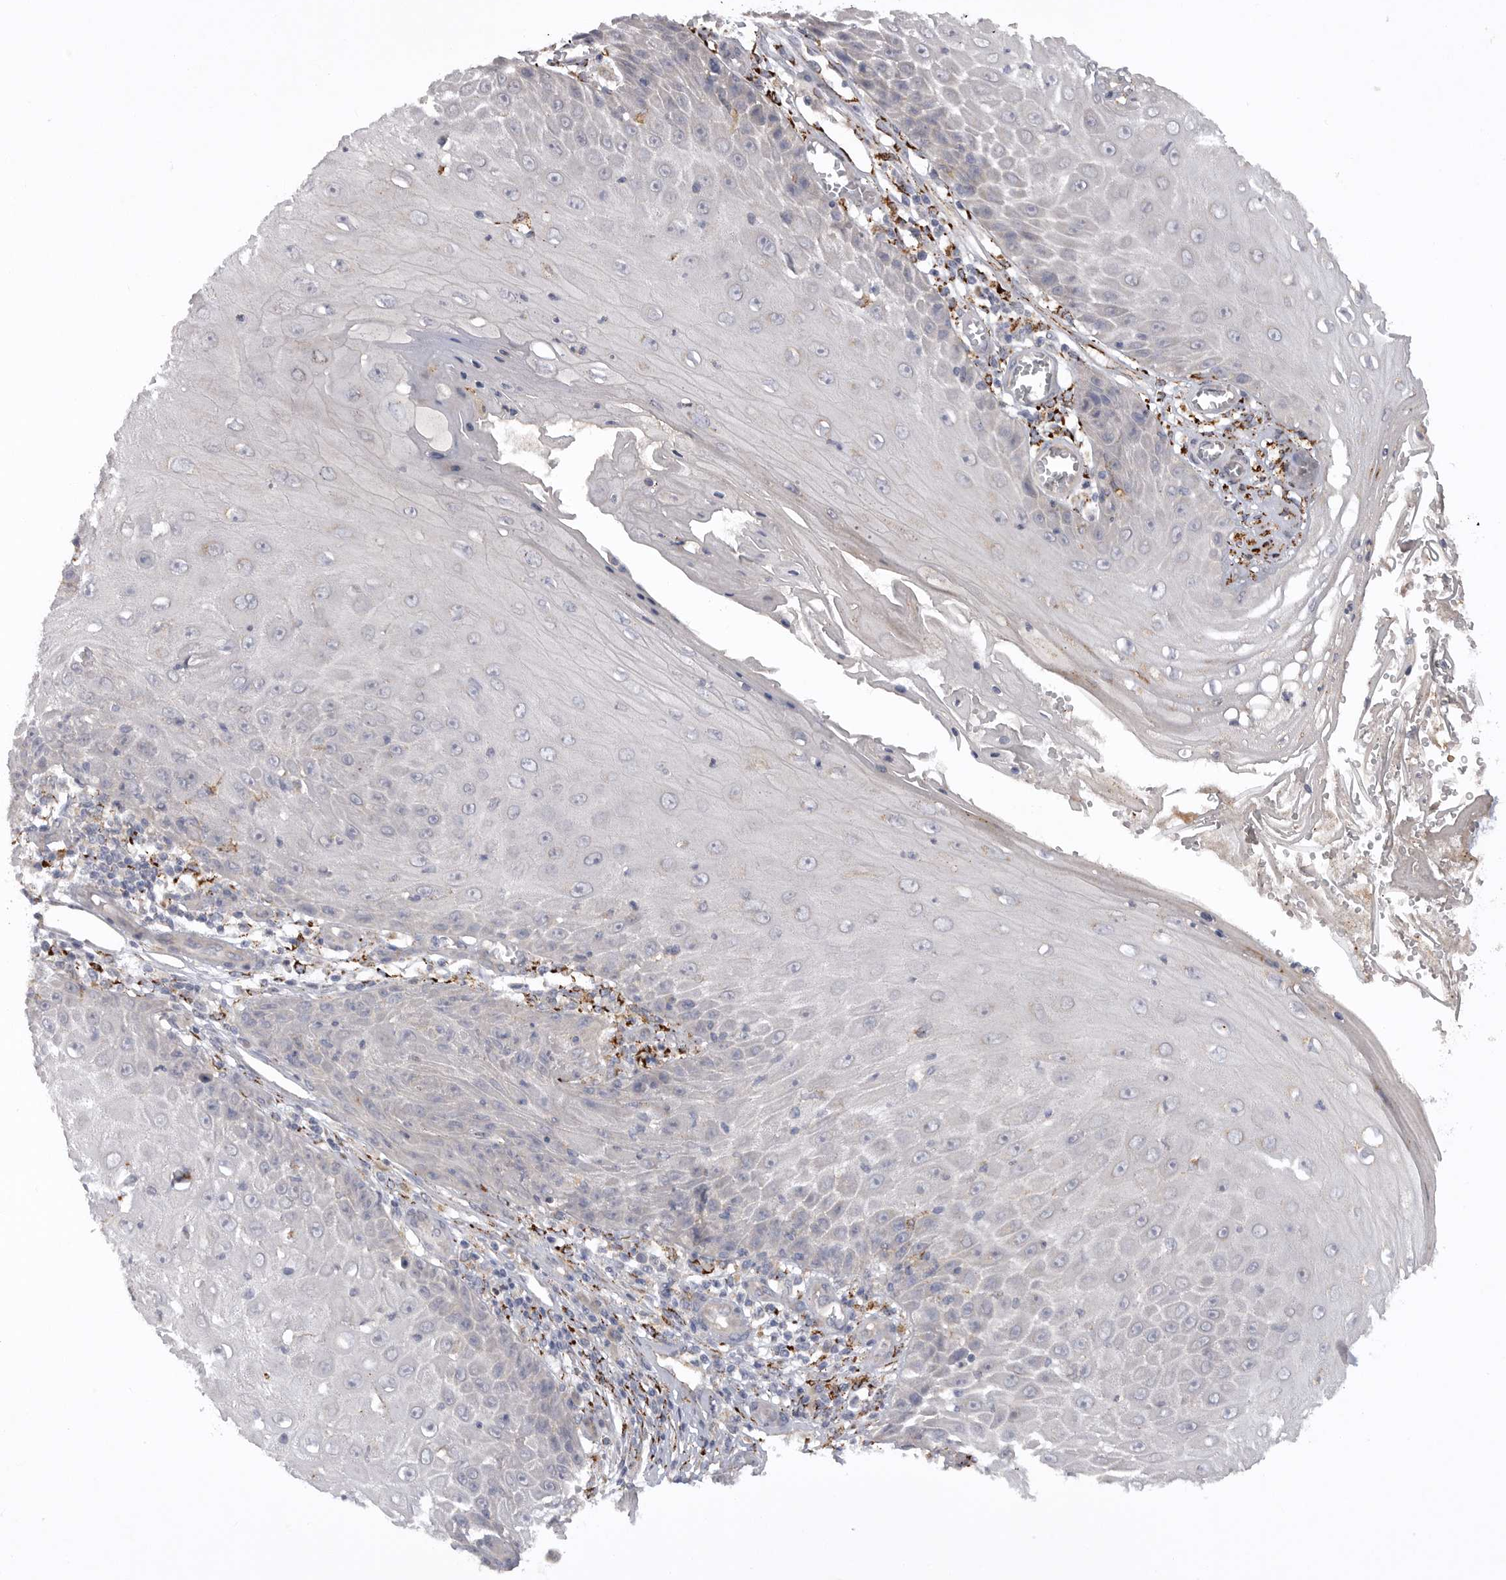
{"staining": {"intensity": "negative", "quantity": "none", "location": "none"}, "tissue": "skin cancer", "cell_type": "Tumor cells", "image_type": "cancer", "snomed": [{"axis": "morphology", "description": "Squamous cell carcinoma, NOS"}, {"axis": "topography", "description": "Skin"}], "caption": "High magnification brightfield microscopy of skin cancer stained with DAB (3,3'-diaminobenzidine) (brown) and counterstained with hematoxylin (blue): tumor cells show no significant staining. (Brightfield microscopy of DAB IHC at high magnification).", "gene": "DHDDS", "patient": {"sex": "female", "age": 73}}